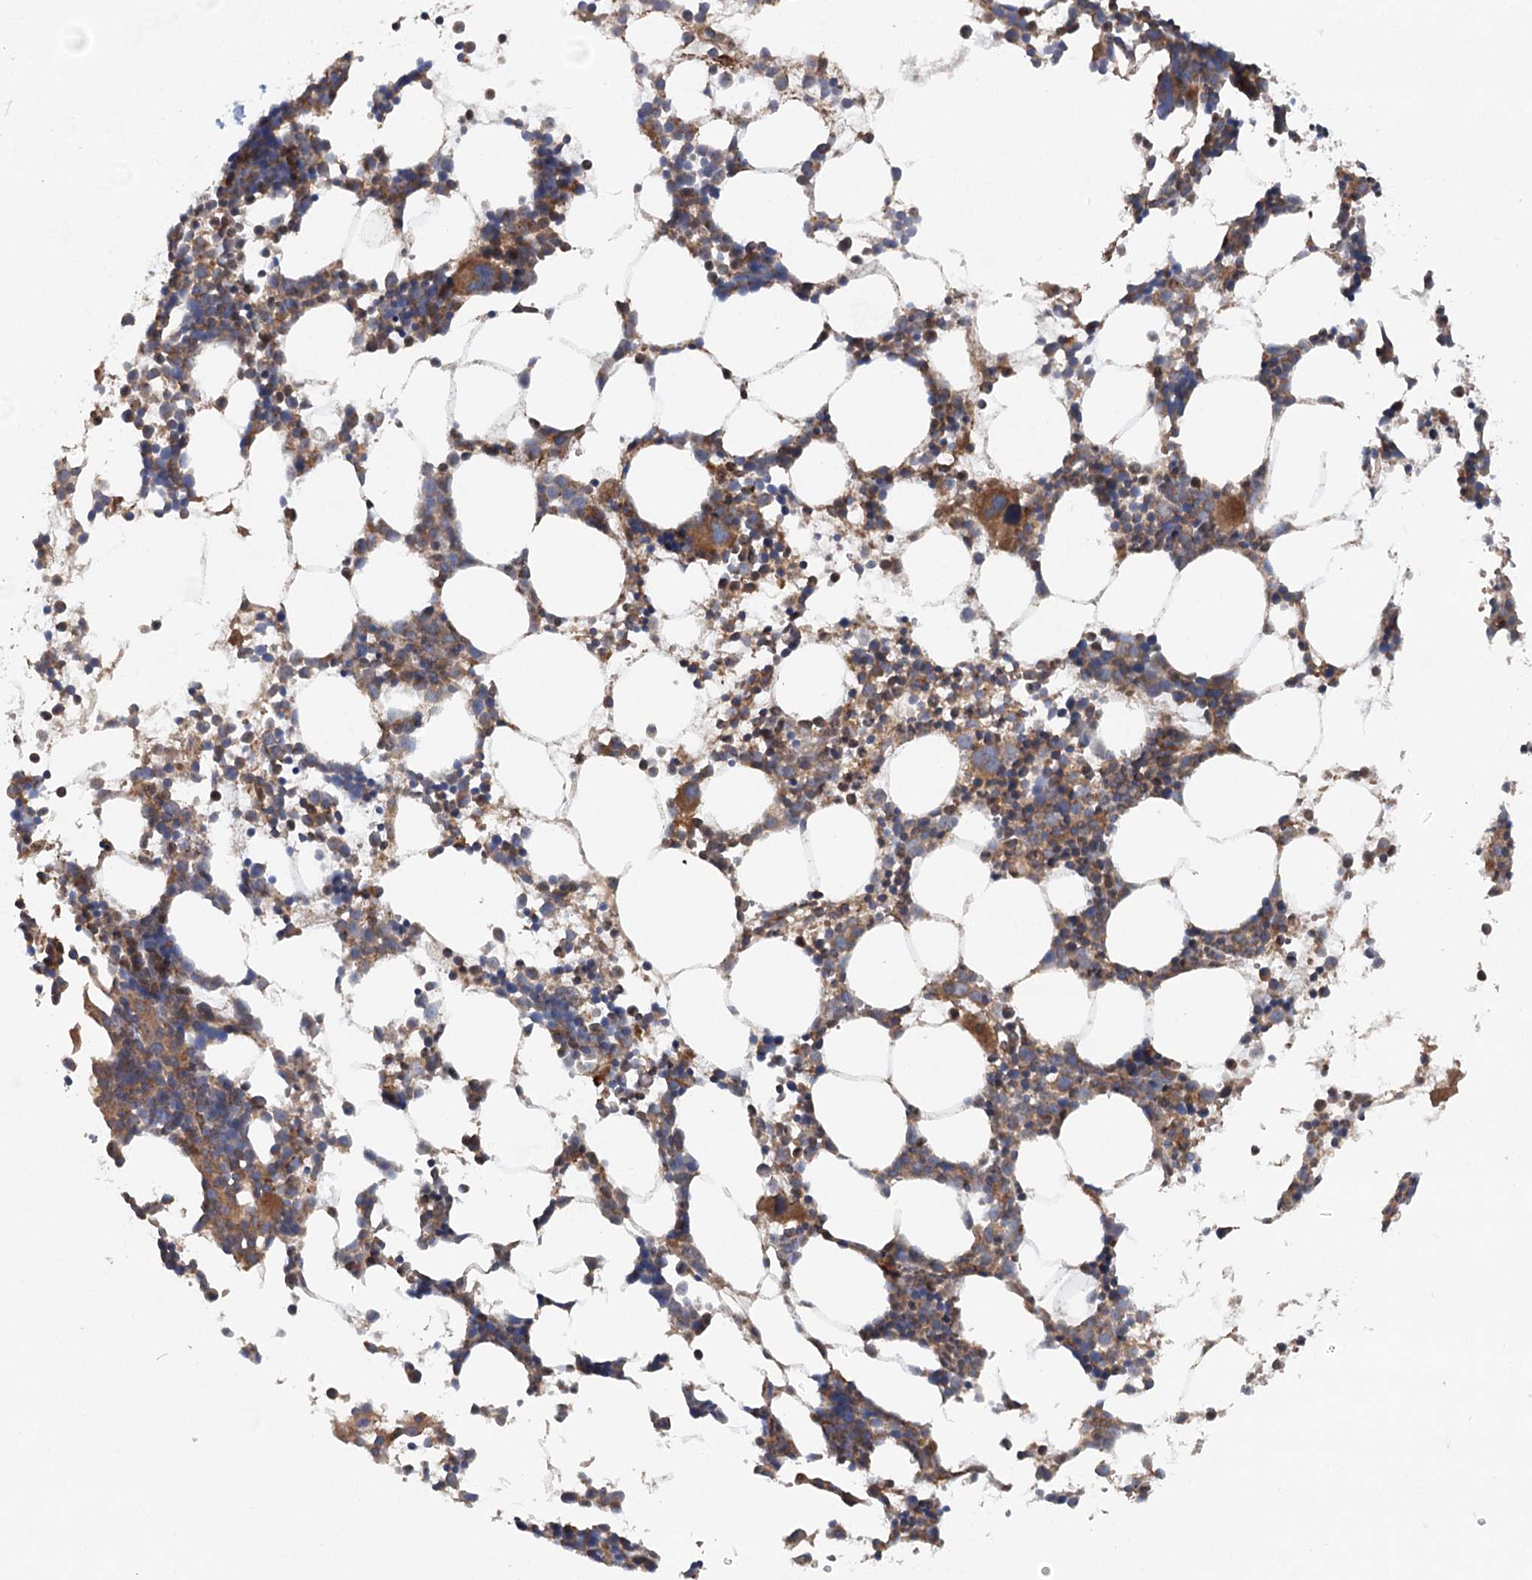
{"staining": {"intensity": "moderate", "quantity": "25%-75%", "location": "cytoplasmic/membranous"}, "tissue": "bone marrow", "cell_type": "Hematopoietic cells", "image_type": "normal", "snomed": [{"axis": "morphology", "description": "Normal tissue, NOS"}, {"axis": "topography", "description": "Bone marrow"}], "caption": "This micrograph demonstrates immunohistochemistry (IHC) staining of normal human bone marrow, with medium moderate cytoplasmic/membranous expression in approximately 25%-75% of hematopoietic cells.", "gene": "RNF111", "patient": {"sex": "female", "age": 89}}